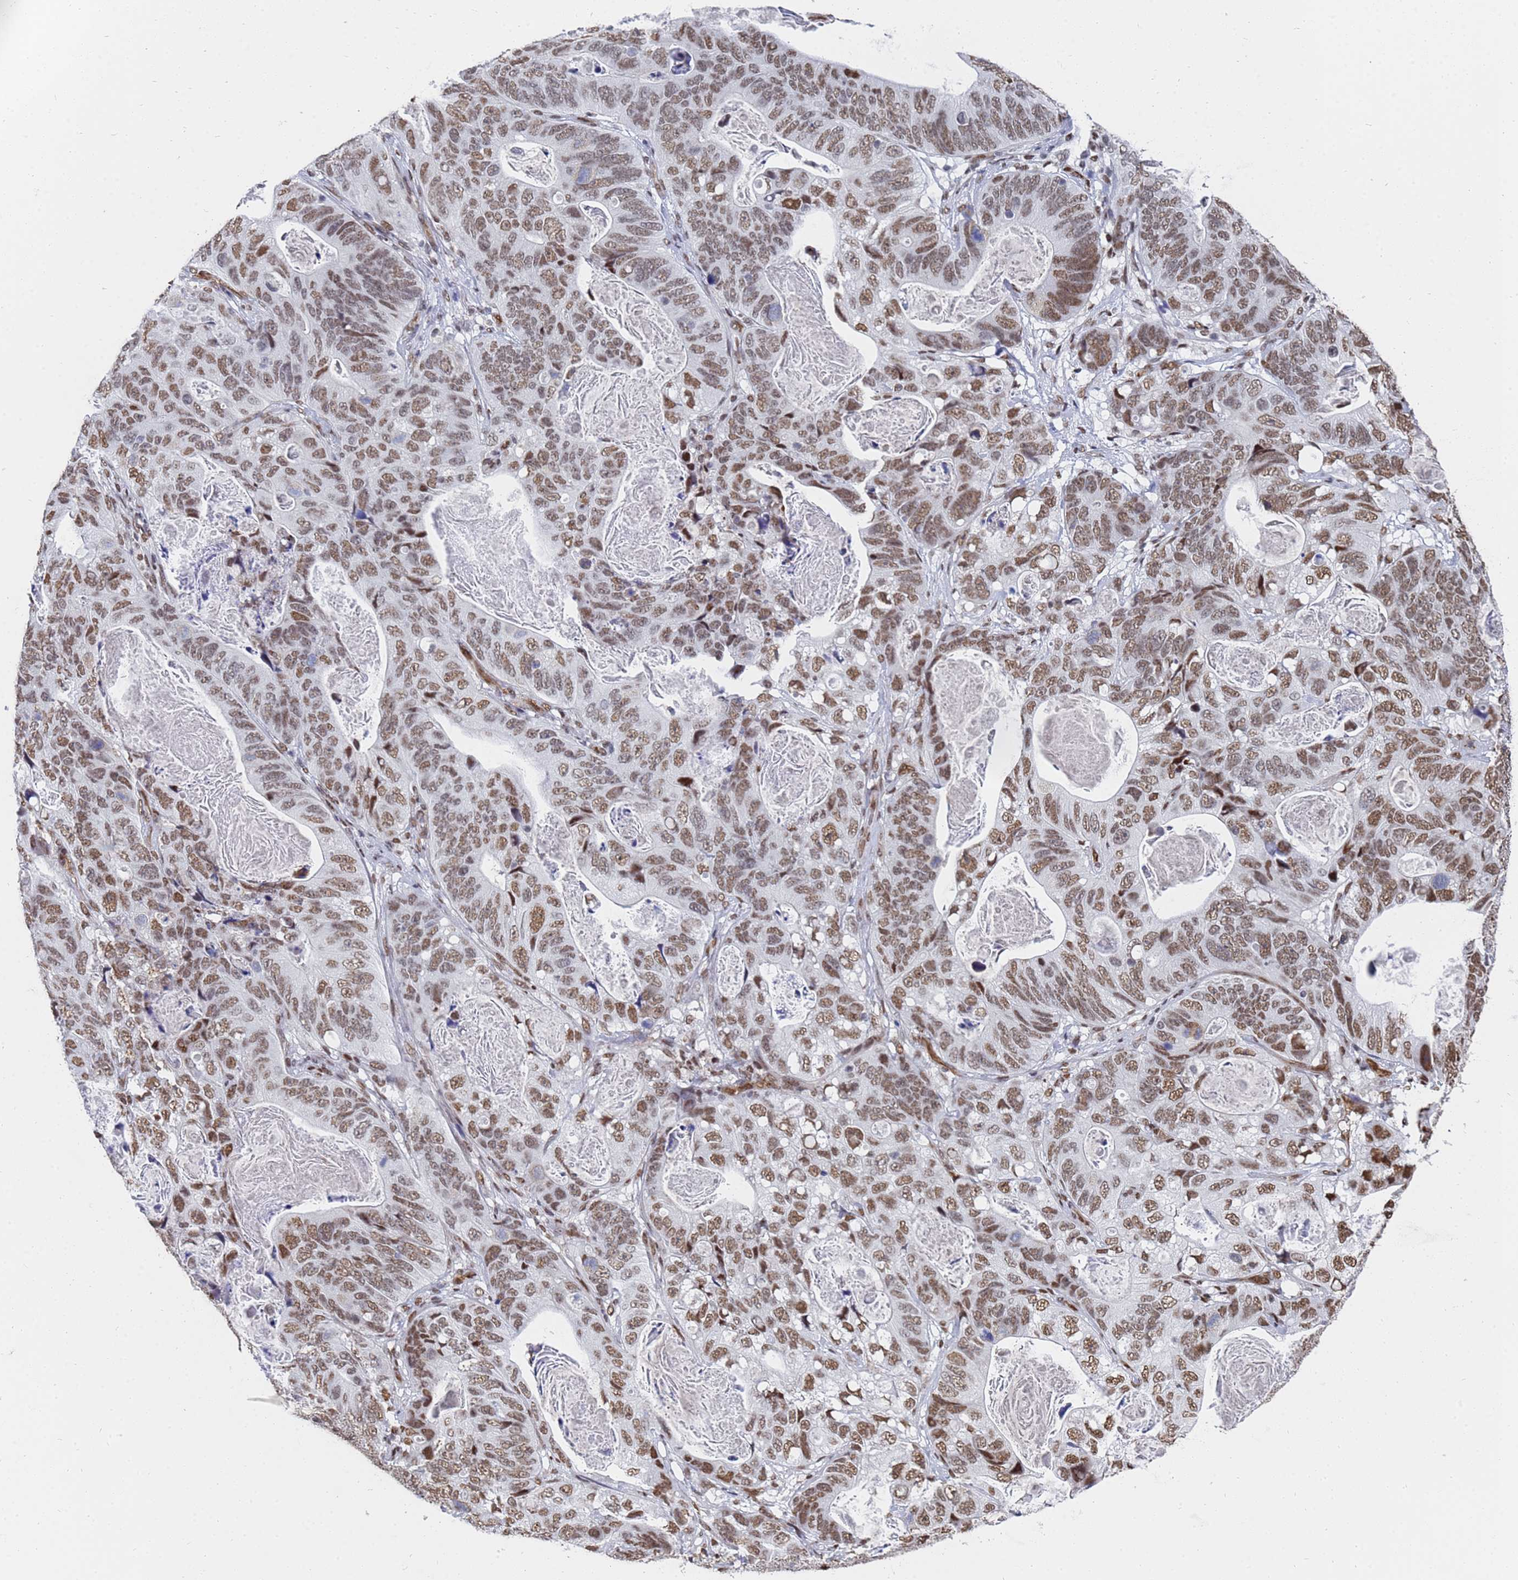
{"staining": {"intensity": "moderate", "quantity": ">75%", "location": "nuclear"}, "tissue": "stomach cancer", "cell_type": "Tumor cells", "image_type": "cancer", "snomed": [{"axis": "morphology", "description": "Normal tissue, NOS"}, {"axis": "morphology", "description": "Adenocarcinoma, NOS"}, {"axis": "topography", "description": "Stomach"}], "caption": "This histopathology image demonstrates immunohistochemistry staining of stomach cancer, with medium moderate nuclear expression in about >75% of tumor cells.", "gene": "RAVER2", "patient": {"sex": "female", "age": 89}}